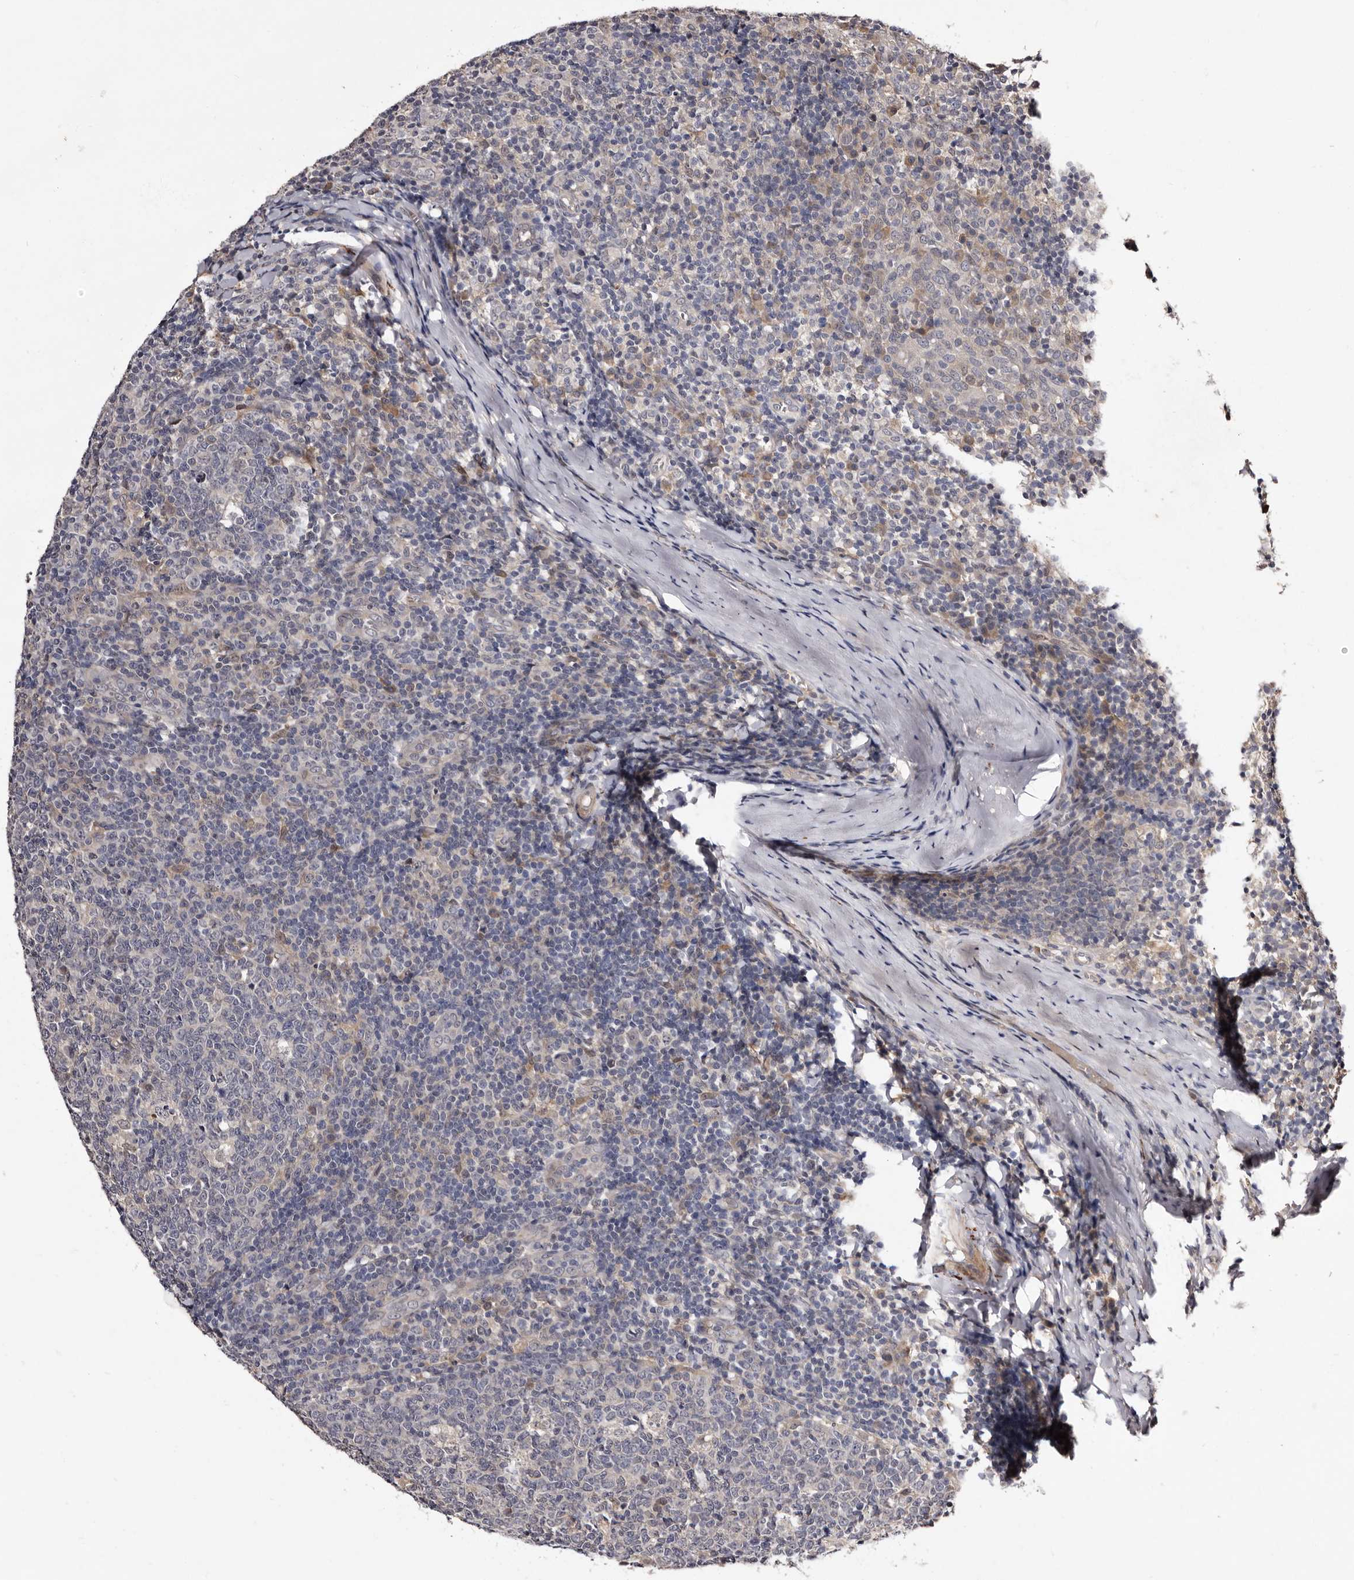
{"staining": {"intensity": "negative", "quantity": "none", "location": "none"}, "tissue": "tonsil", "cell_type": "Germinal center cells", "image_type": "normal", "snomed": [{"axis": "morphology", "description": "Normal tissue, NOS"}, {"axis": "topography", "description": "Tonsil"}], "caption": "IHC histopathology image of unremarkable tonsil stained for a protein (brown), which reveals no expression in germinal center cells. (Brightfield microscopy of DAB (3,3'-diaminobenzidine) immunohistochemistry at high magnification).", "gene": "LANCL2", "patient": {"sex": "female", "age": 19}}